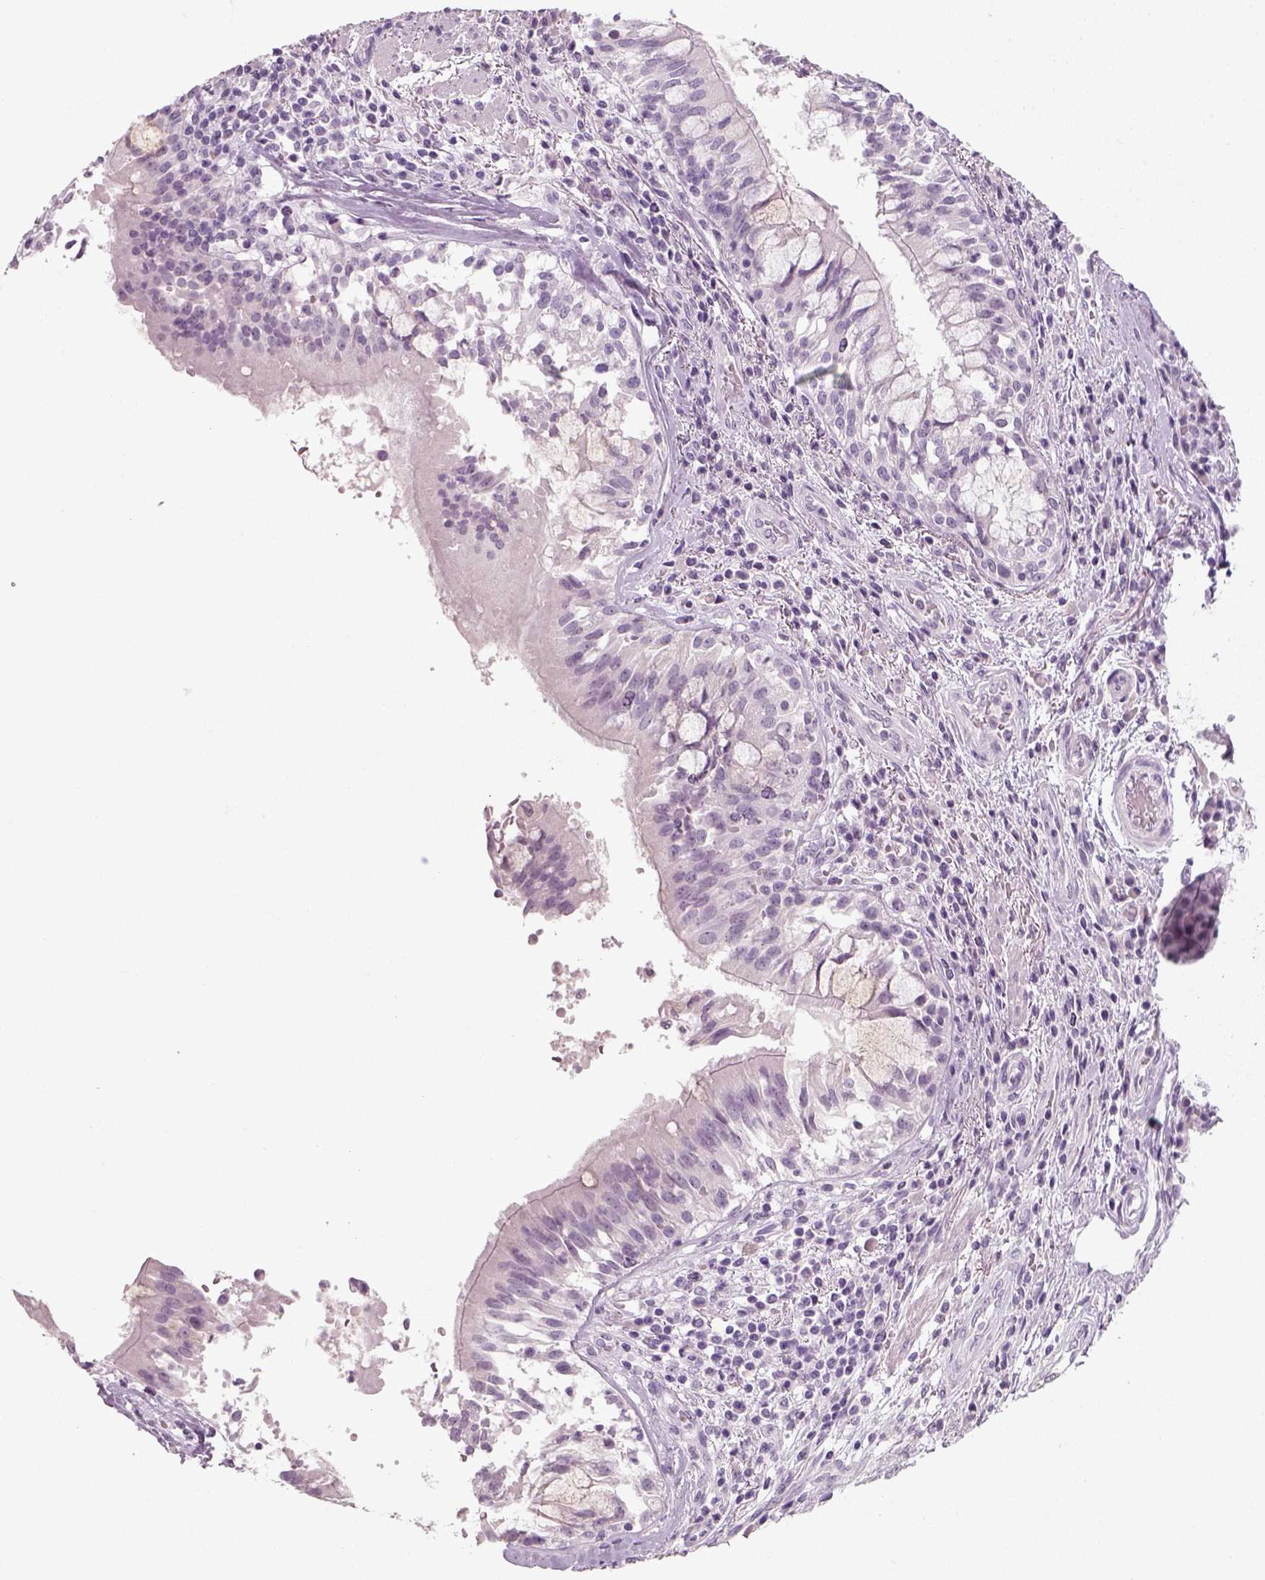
{"staining": {"intensity": "negative", "quantity": "none", "location": "none"}, "tissue": "lung cancer", "cell_type": "Tumor cells", "image_type": "cancer", "snomed": [{"axis": "morphology", "description": "Normal tissue, NOS"}, {"axis": "morphology", "description": "Squamous cell carcinoma, NOS"}, {"axis": "topography", "description": "Bronchus"}, {"axis": "topography", "description": "Lung"}], "caption": "The photomicrograph displays no staining of tumor cells in lung cancer.", "gene": "SLC6A2", "patient": {"sex": "male", "age": 64}}